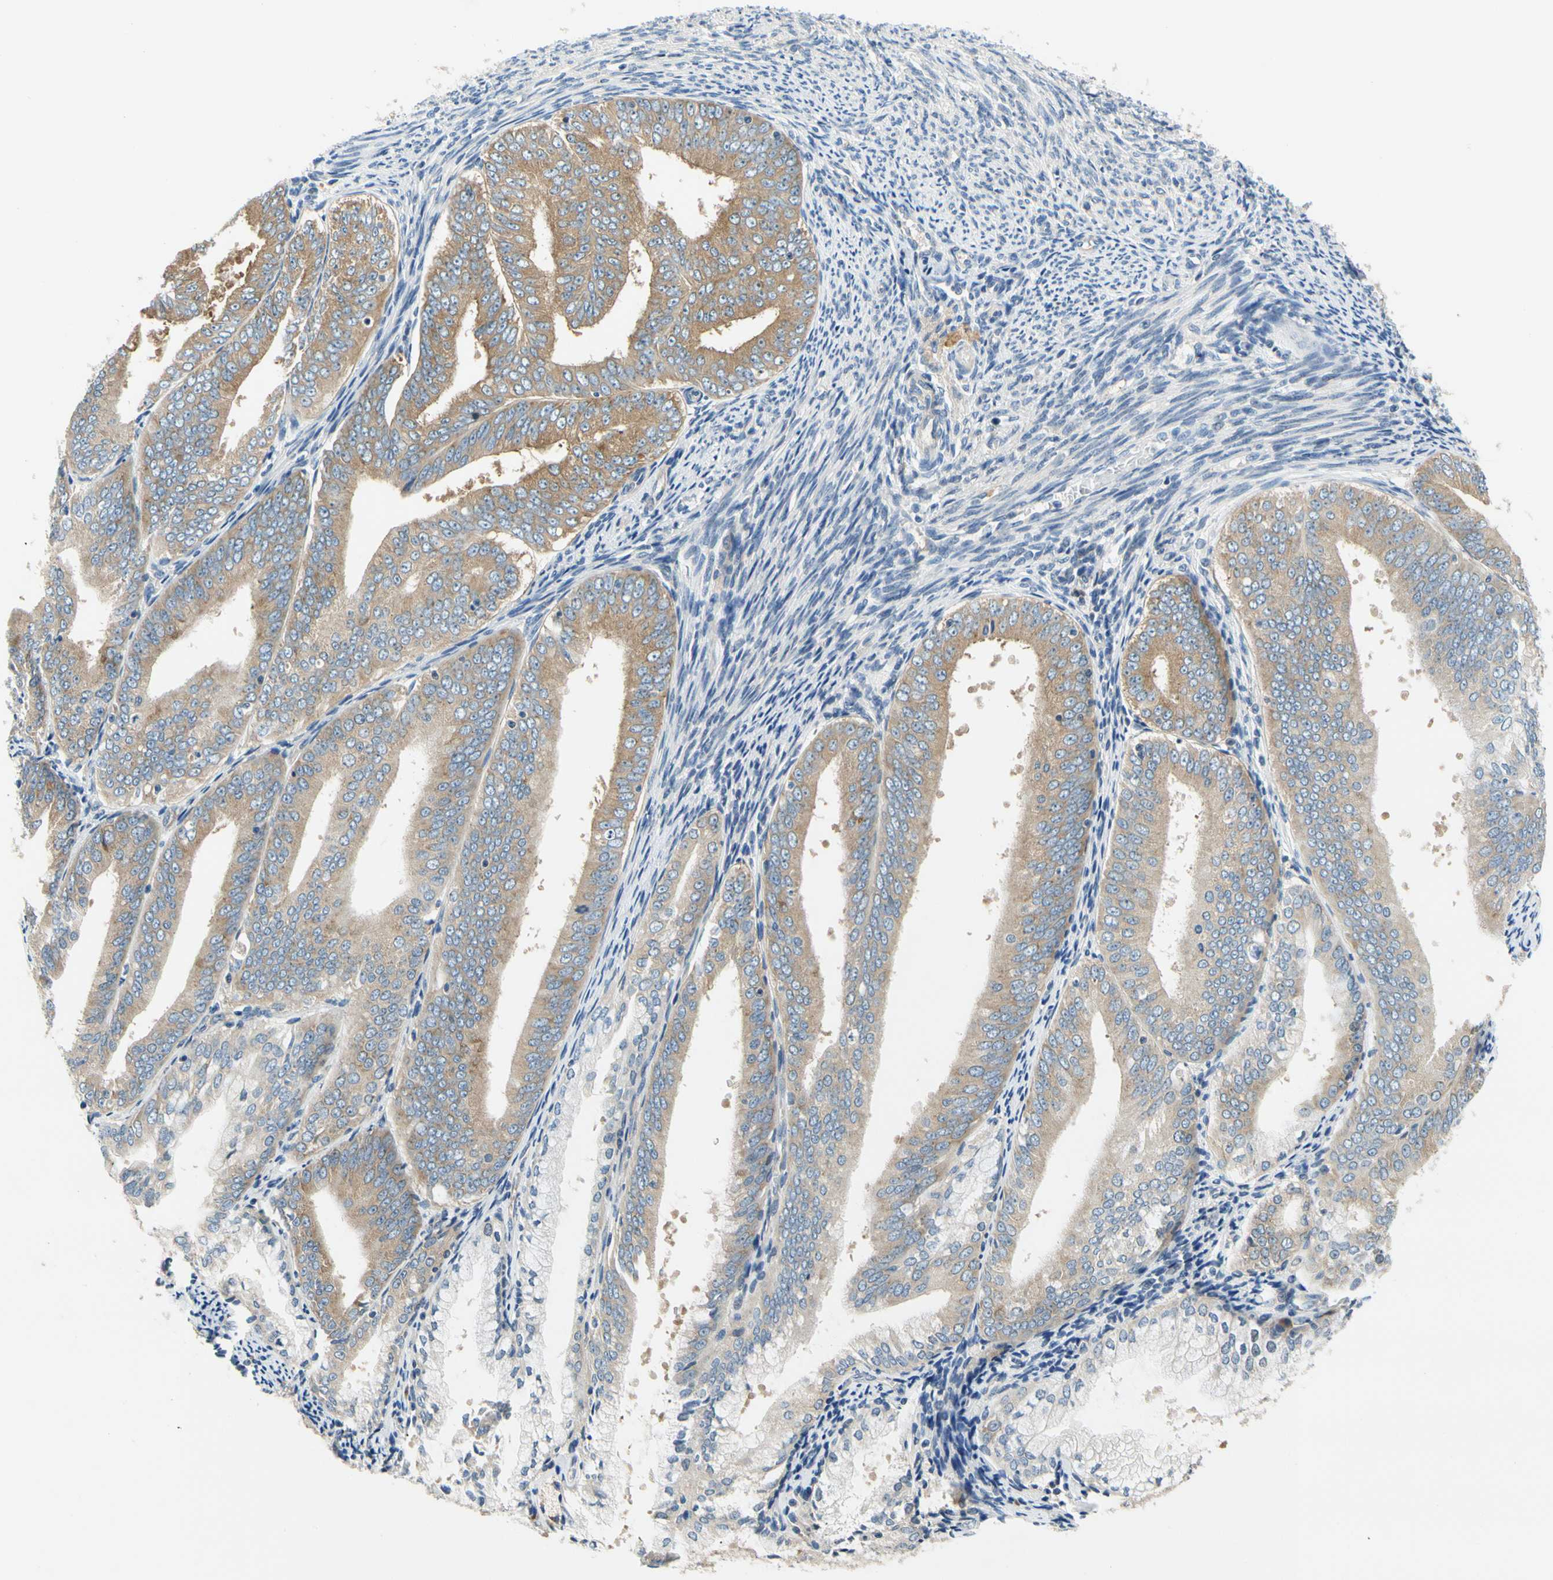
{"staining": {"intensity": "weak", "quantity": ">75%", "location": "cytoplasmic/membranous"}, "tissue": "endometrial cancer", "cell_type": "Tumor cells", "image_type": "cancer", "snomed": [{"axis": "morphology", "description": "Adenocarcinoma, NOS"}, {"axis": "topography", "description": "Endometrium"}], "caption": "Adenocarcinoma (endometrial) stained with immunohistochemistry (IHC) reveals weak cytoplasmic/membranous positivity in about >75% of tumor cells. Nuclei are stained in blue.", "gene": "LRRC47", "patient": {"sex": "female", "age": 63}}